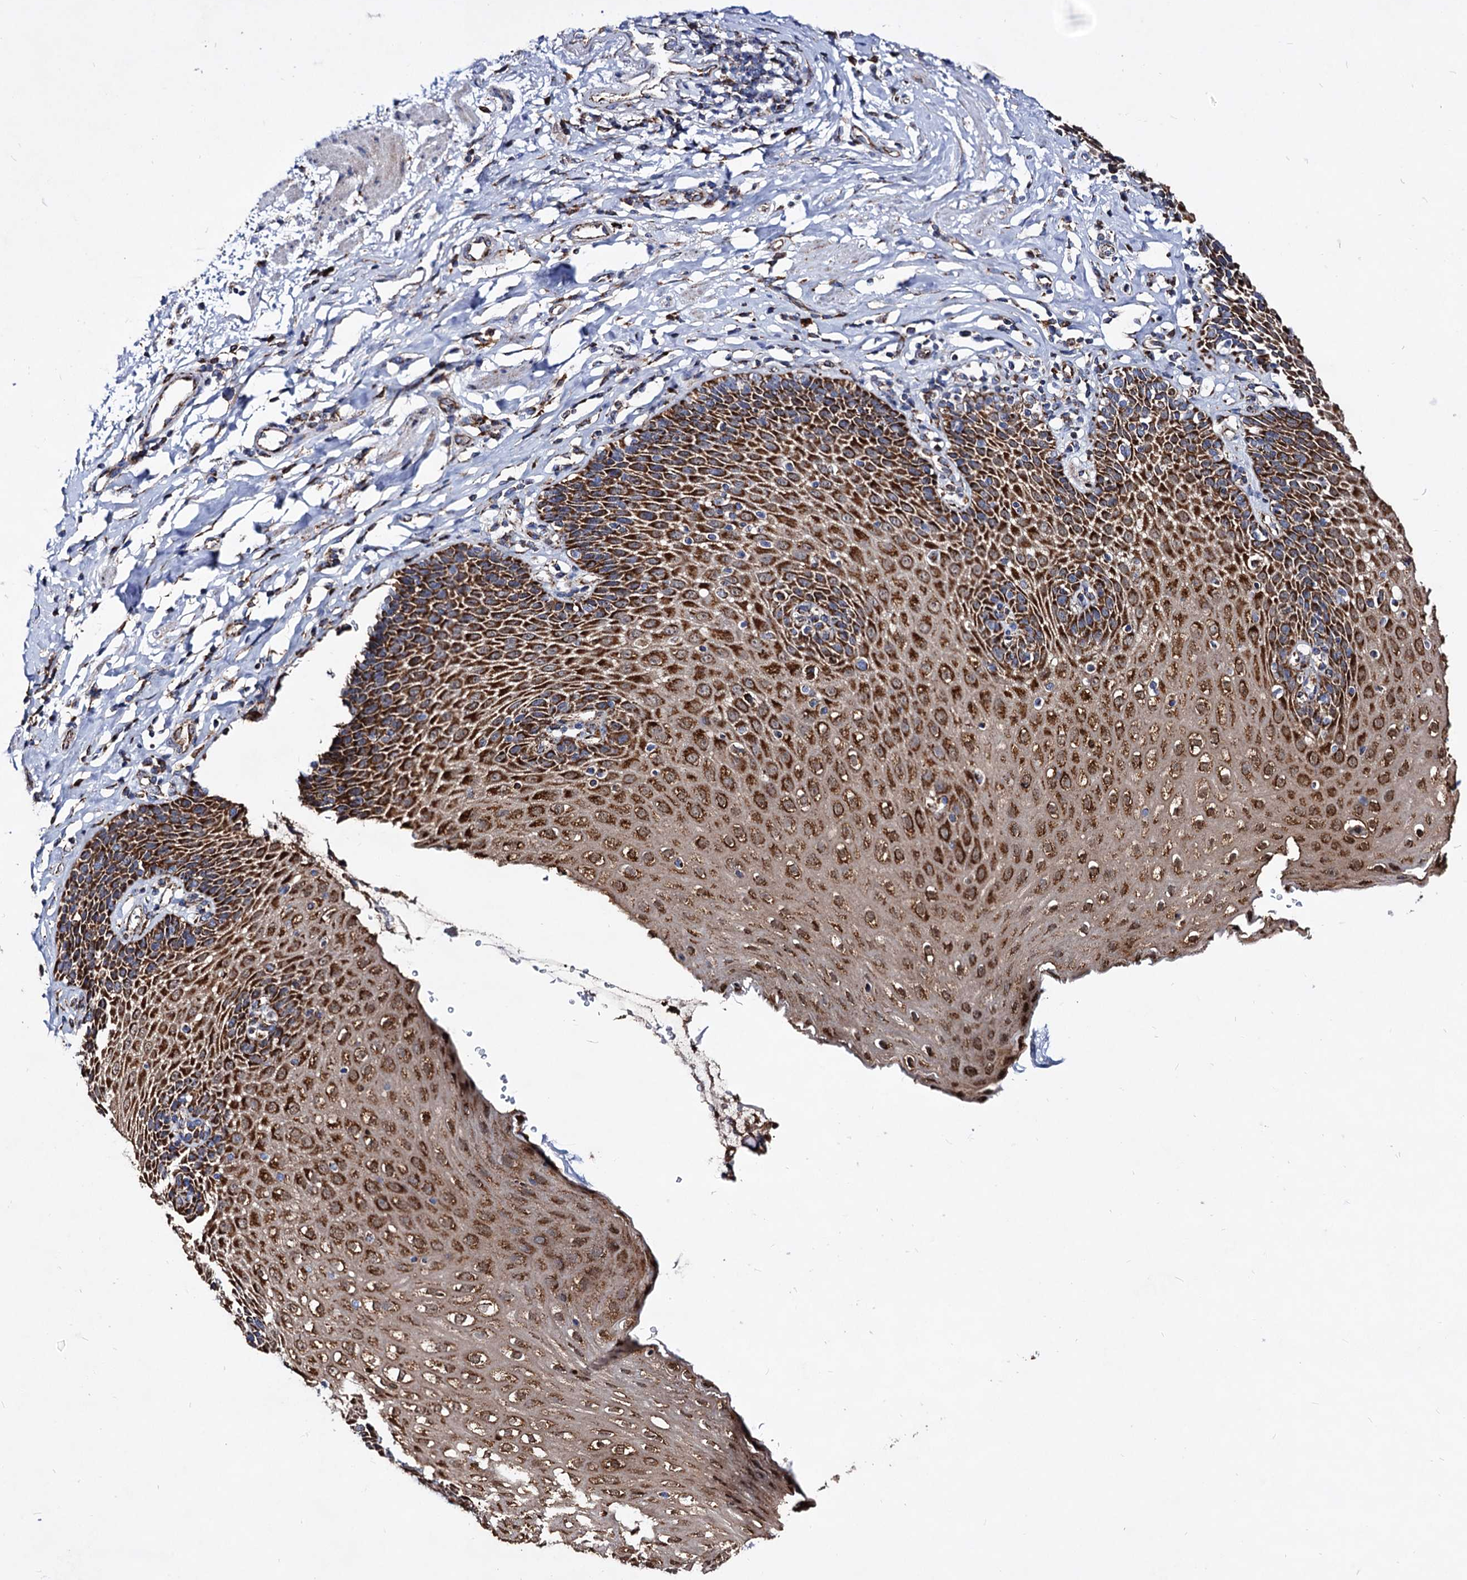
{"staining": {"intensity": "strong", "quantity": ">75%", "location": "cytoplasmic/membranous"}, "tissue": "esophagus", "cell_type": "Squamous epithelial cells", "image_type": "normal", "snomed": [{"axis": "morphology", "description": "Normal tissue, NOS"}, {"axis": "topography", "description": "Esophagus"}], "caption": "Protein expression analysis of unremarkable human esophagus reveals strong cytoplasmic/membranous staining in about >75% of squamous epithelial cells. (IHC, brightfield microscopy, high magnification).", "gene": "ACAD9", "patient": {"sex": "female", "age": 61}}